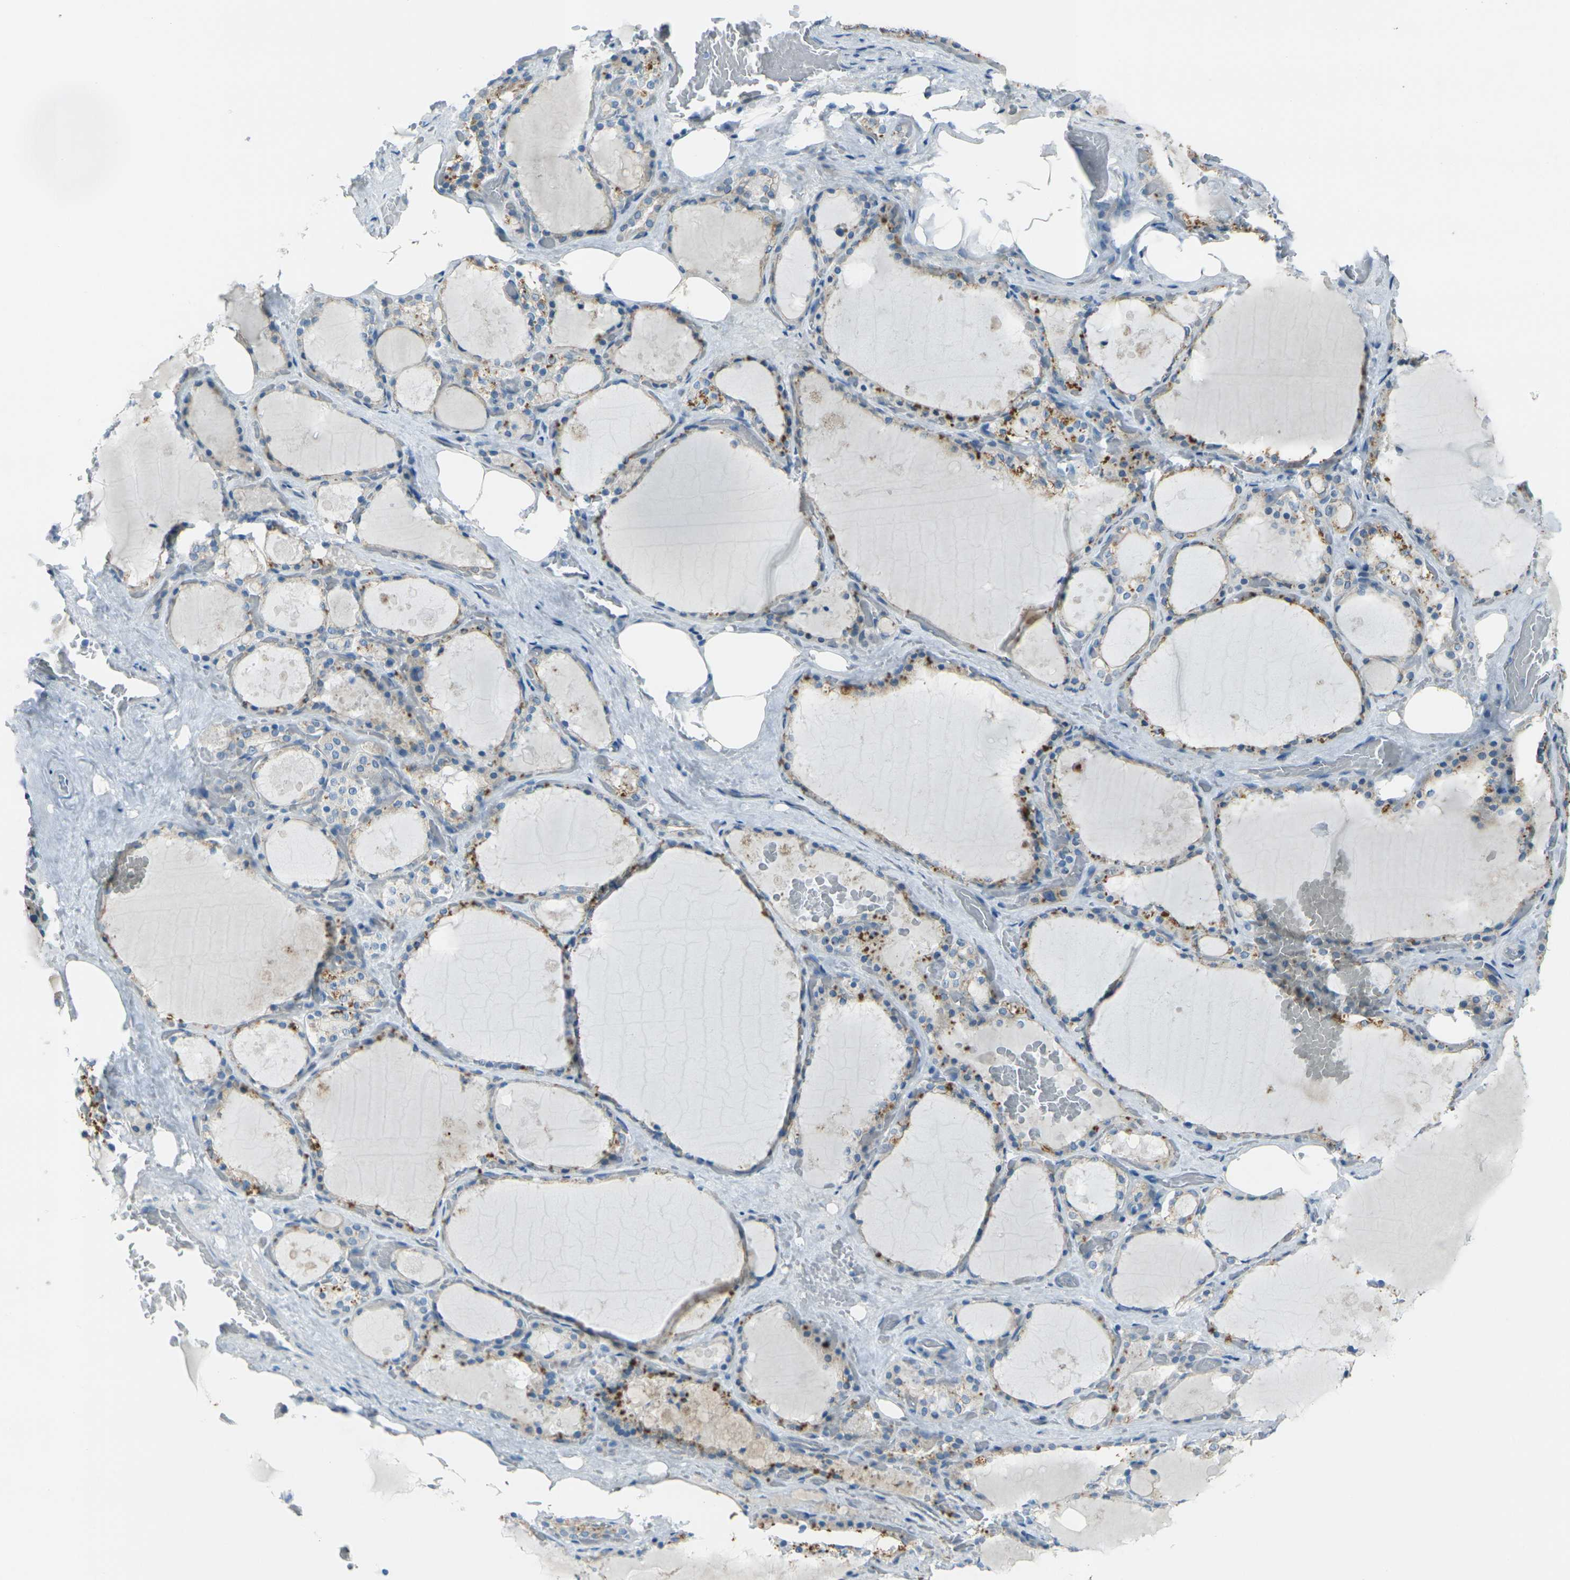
{"staining": {"intensity": "moderate", "quantity": "<25%", "location": "cytoplasmic/membranous"}, "tissue": "thyroid gland", "cell_type": "Glandular cells", "image_type": "normal", "snomed": [{"axis": "morphology", "description": "Normal tissue, NOS"}, {"axis": "topography", "description": "Thyroid gland"}], "caption": "Human thyroid gland stained with a brown dye displays moderate cytoplasmic/membranous positive staining in approximately <25% of glandular cells.", "gene": "ANKRD46", "patient": {"sex": "male", "age": 61}}